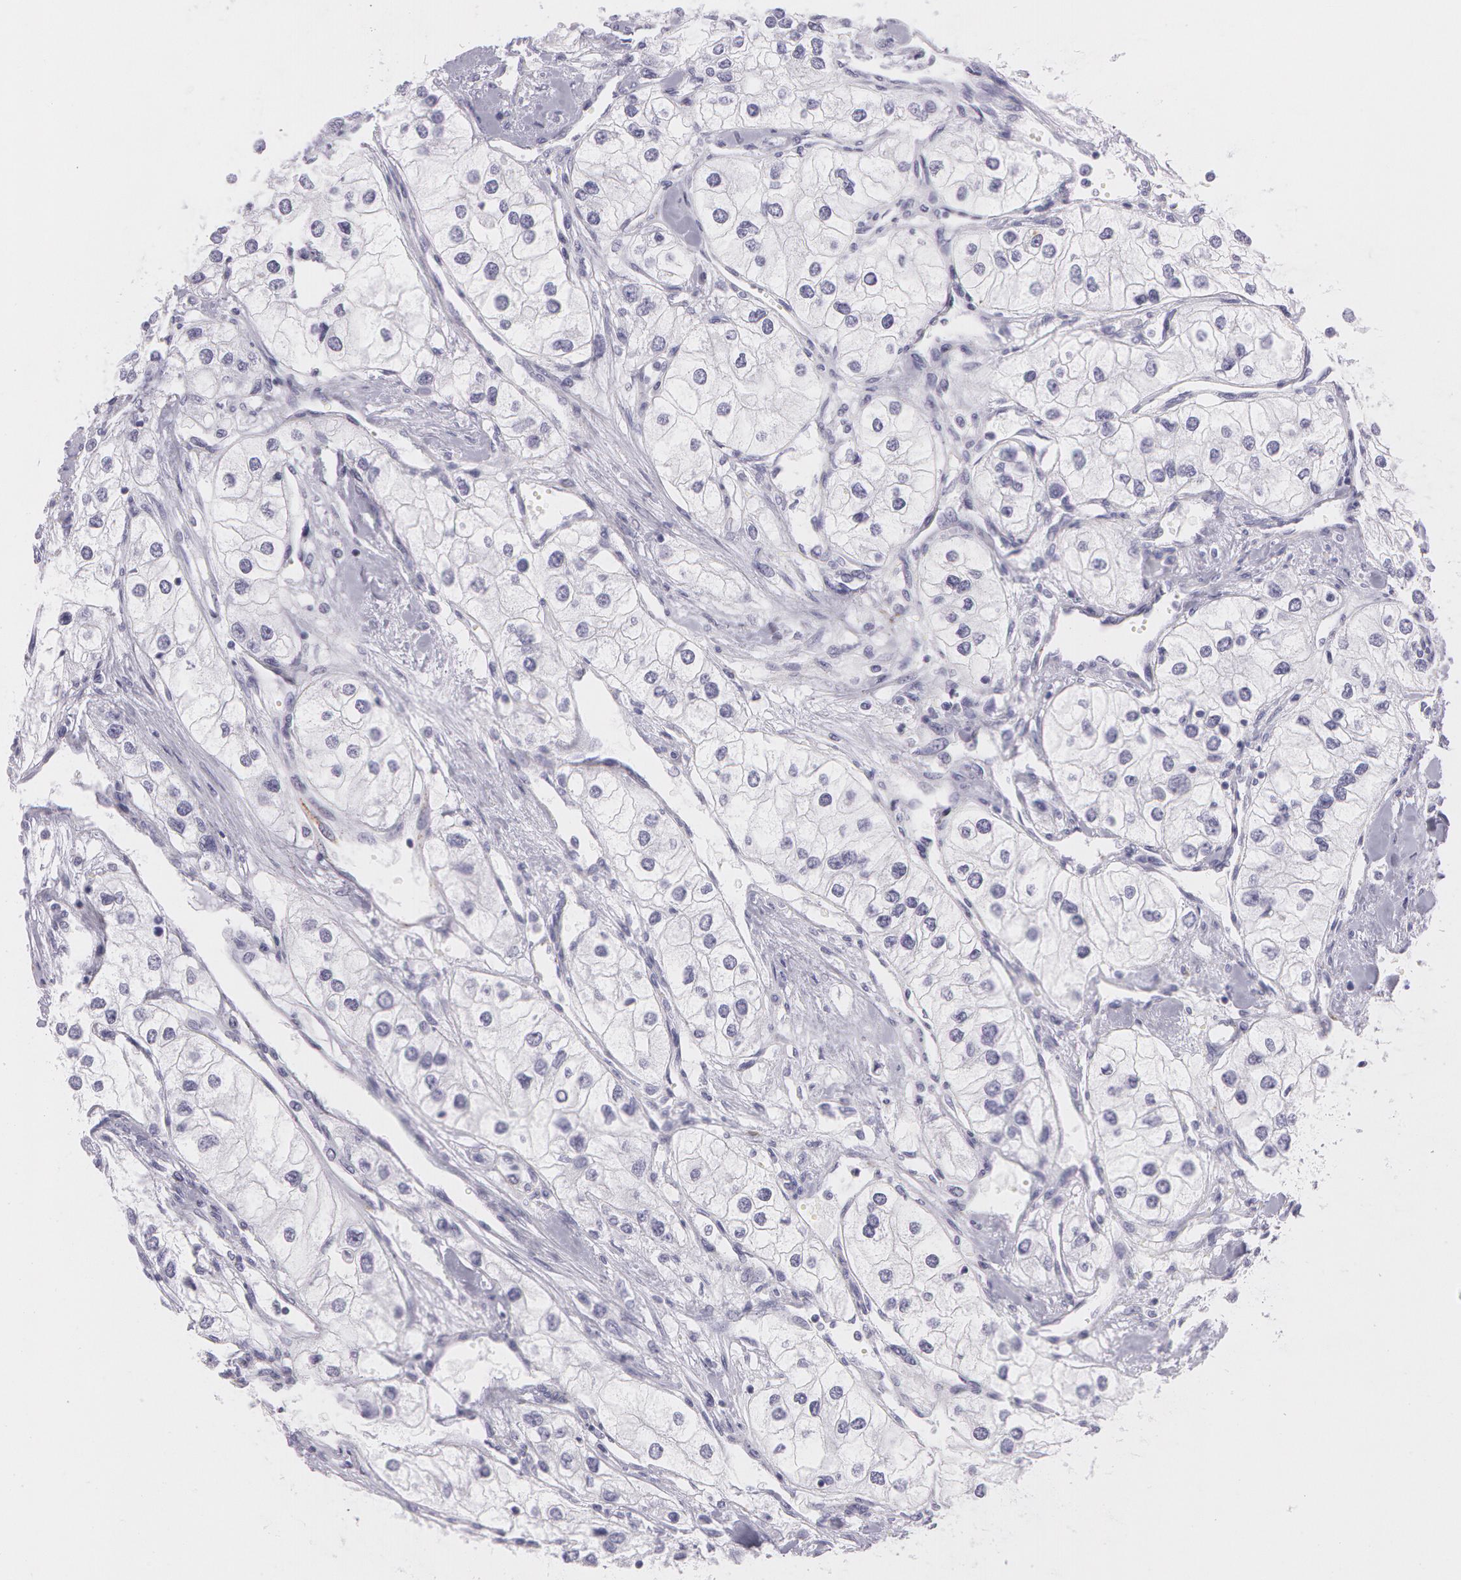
{"staining": {"intensity": "negative", "quantity": "none", "location": "none"}, "tissue": "renal cancer", "cell_type": "Tumor cells", "image_type": "cancer", "snomed": [{"axis": "morphology", "description": "Adenocarcinoma, NOS"}, {"axis": "topography", "description": "Kidney"}], "caption": "Immunohistochemistry (IHC) image of renal cancer stained for a protein (brown), which displays no expression in tumor cells. The staining is performed using DAB (3,3'-diaminobenzidine) brown chromogen with nuclei counter-stained in using hematoxylin.", "gene": "SNCG", "patient": {"sex": "male", "age": 57}}